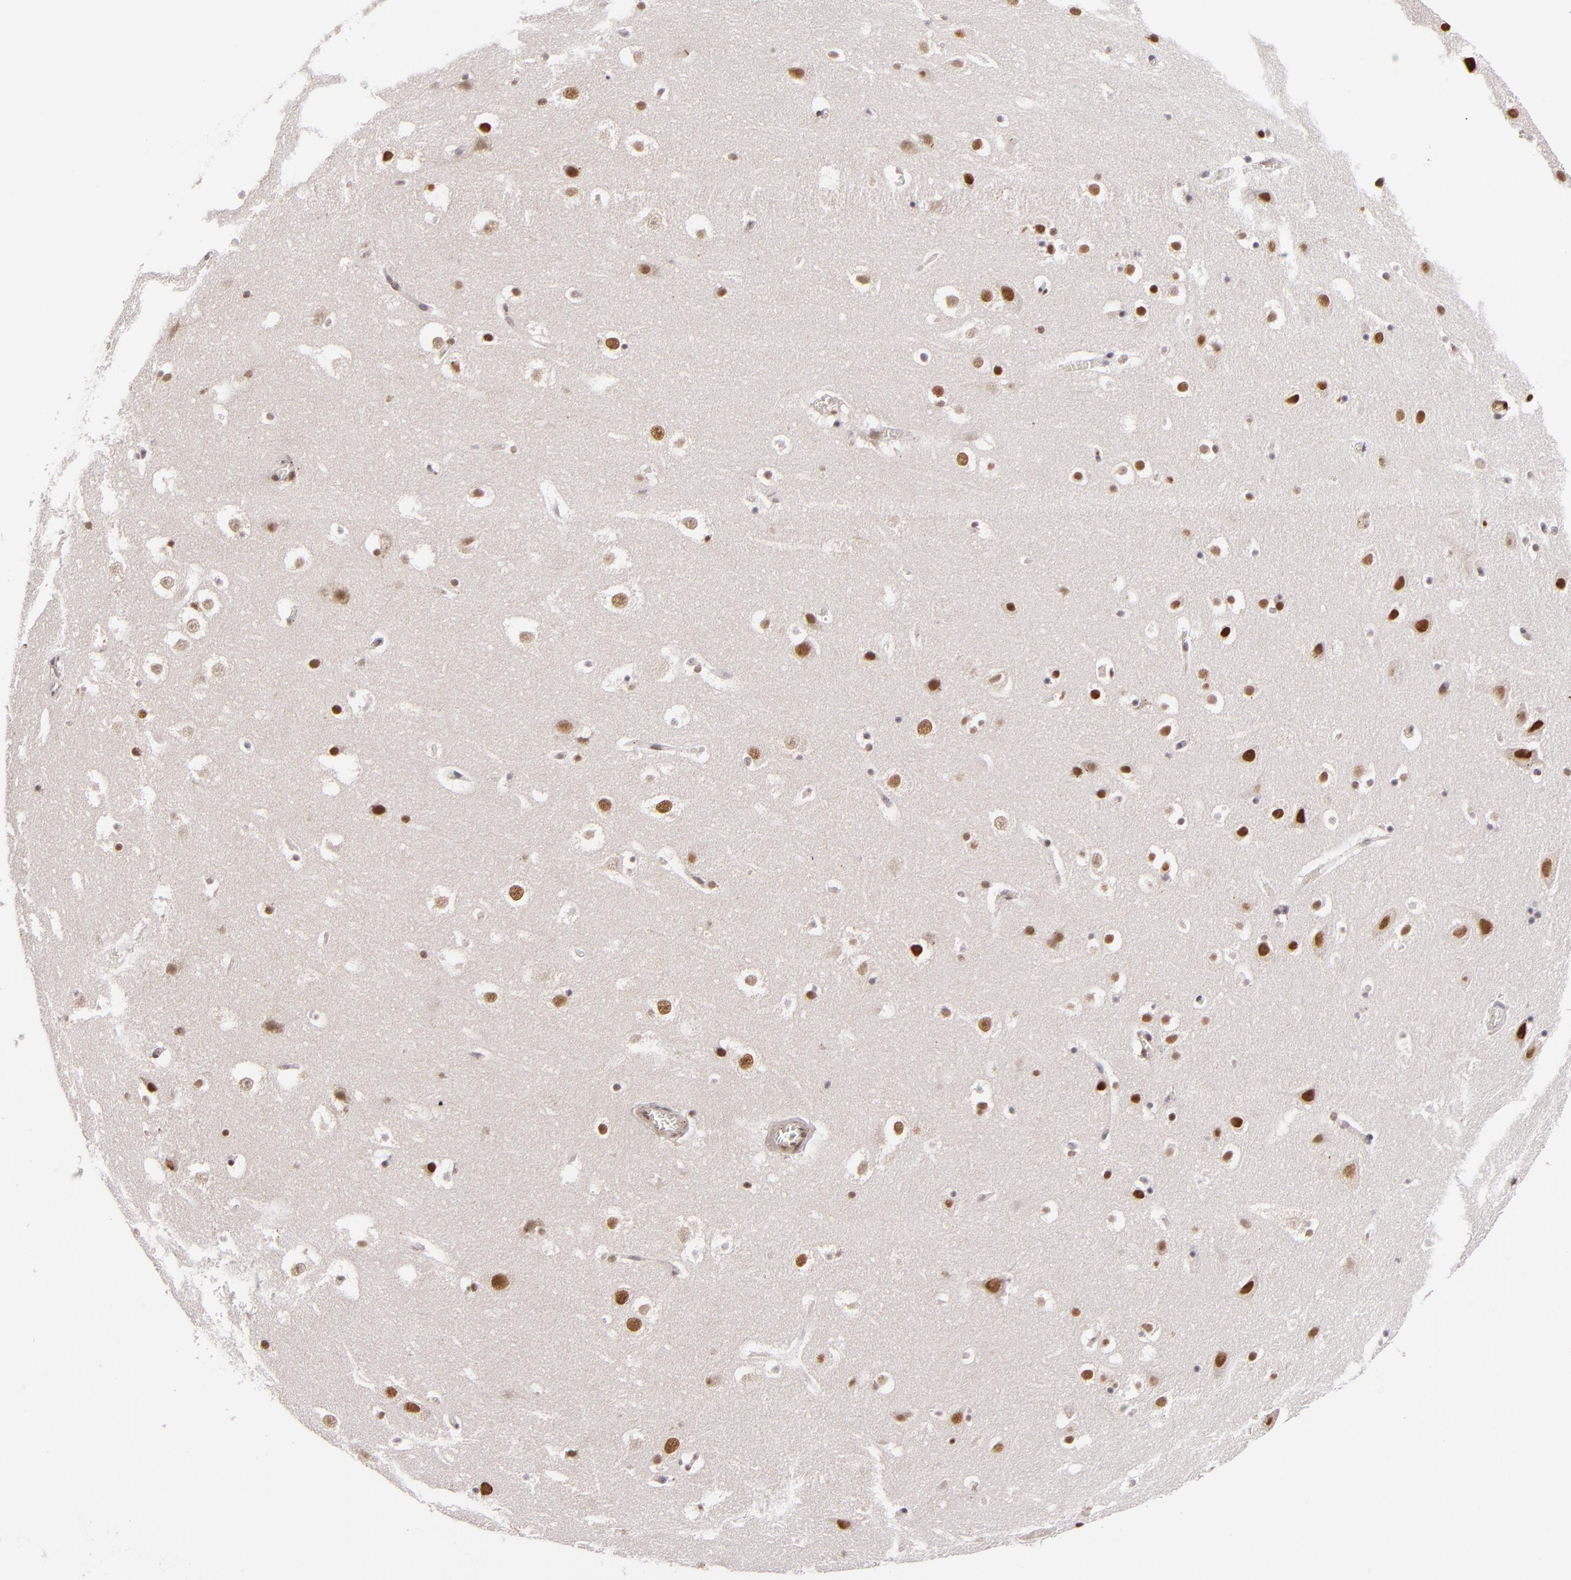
{"staining": {"intensity": "weak", "quantity": "<25%", "location": "cytoplasmic/membranous"}, "tissue": "hippocampus", "cell_type": "Glial cells", "image_type": "normal", "snomed": [{"axis": "morphology", "description": "Normal tissue, NOS"}, {"axis": "topography", "description": "Hippocampus"}], "caption": "DAB immunohistochemical staining of benign hippocampus reveals no significant staining in glial cells. (DAB IHC, high magnification).", "gene": "RXRG", "patient": {"sex": "male", "age": 45}}